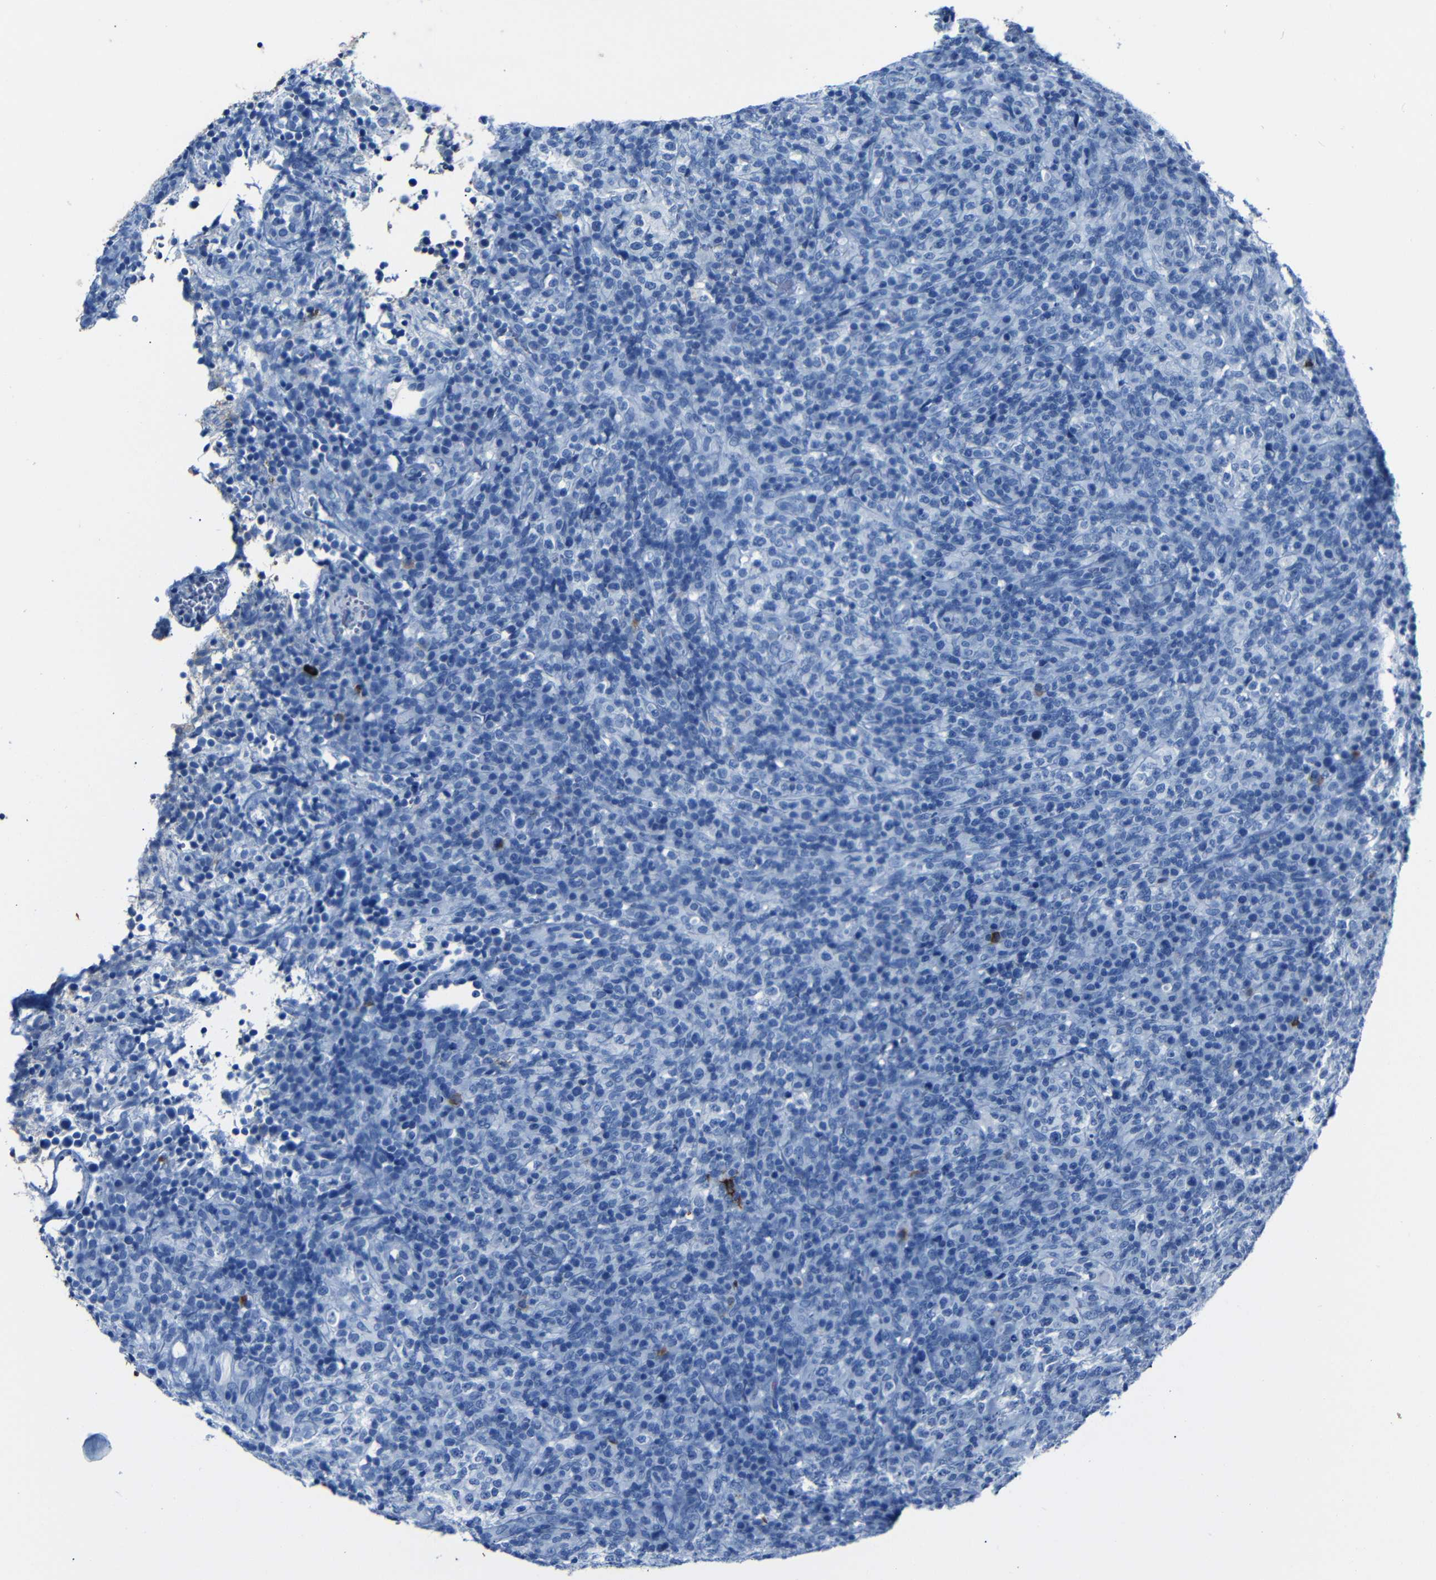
{"staining": {"intensity": "negative", "quantity": "none", "location": "none"}, "tissue": "lymphoma", "cell_type": "Tumor cells", "image_type": "cancer", "snomed": [{"axis": "morphology", "description": "Malignant lymphoma, non-Hodgkin's type, High grade"}, {"axis": "topography", "description": "Lymph node"}], "caption": "This is an immunohistochemistry micrograph of malignant lymphoma, non-Hodgkin's type (high-grade). There is no expression in tumor cells.", "gene": "CLDN11", "patient": {"sex": "female", "age": 76}}